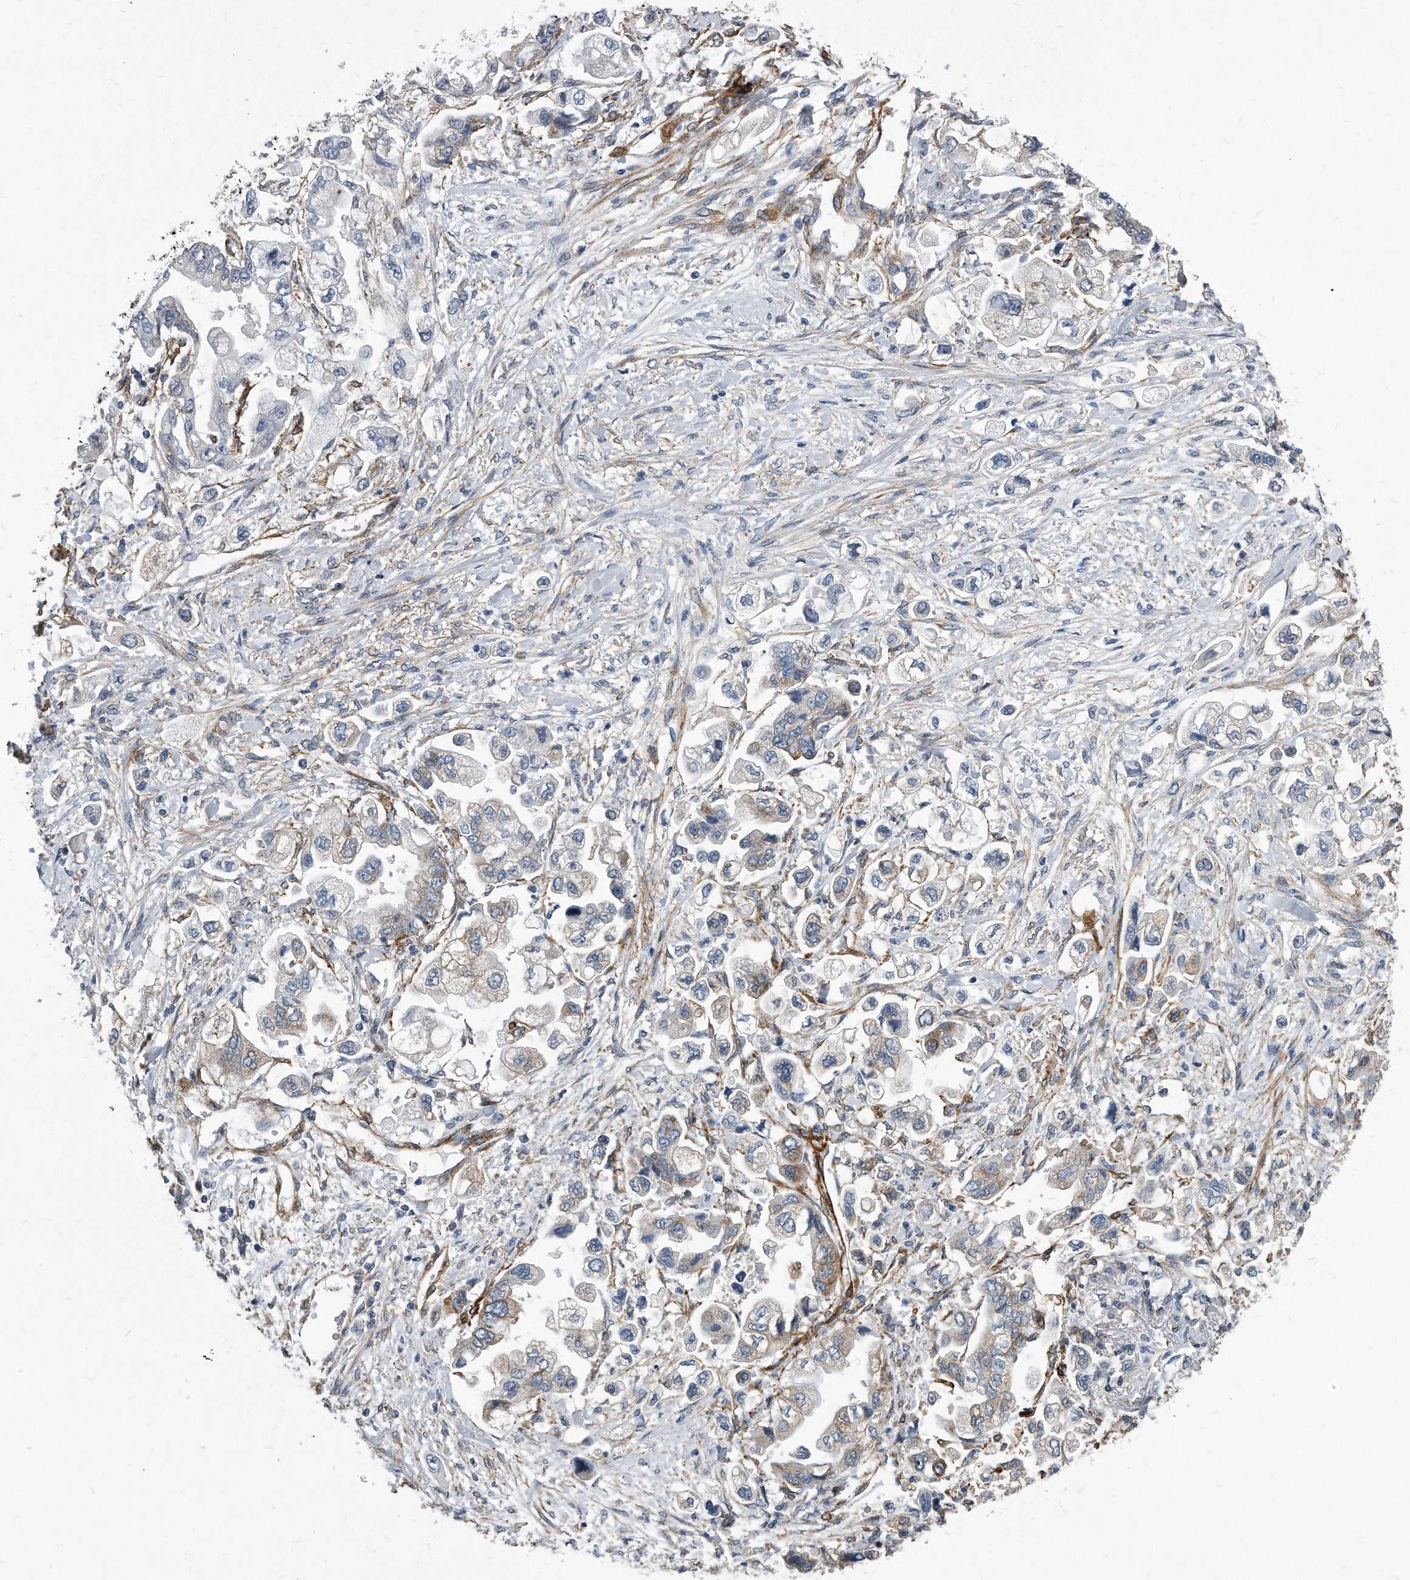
{"staining": {"intensity": "weak", "quantity": "25%-75%", "location": "cytoplasmic/membranous"}, "tissue": "stomach cancer", "cell_type": "Tumor cells", "image_type": "cancer", "snomed": [{"axis": "morphology", "description": "Adenocarcinoma, NOS"}, {"axis": "topography", "description": "Stomach"}], "caption": "Human stomach cancer (adenocarcinoma) stained for a protein (brown) reveals weak cytoplasmic/membranous positive staining in about 25%-75% of tumor cells.", "gene": "EIF2B4", "patient": {"sex": "male", "age": 62}}